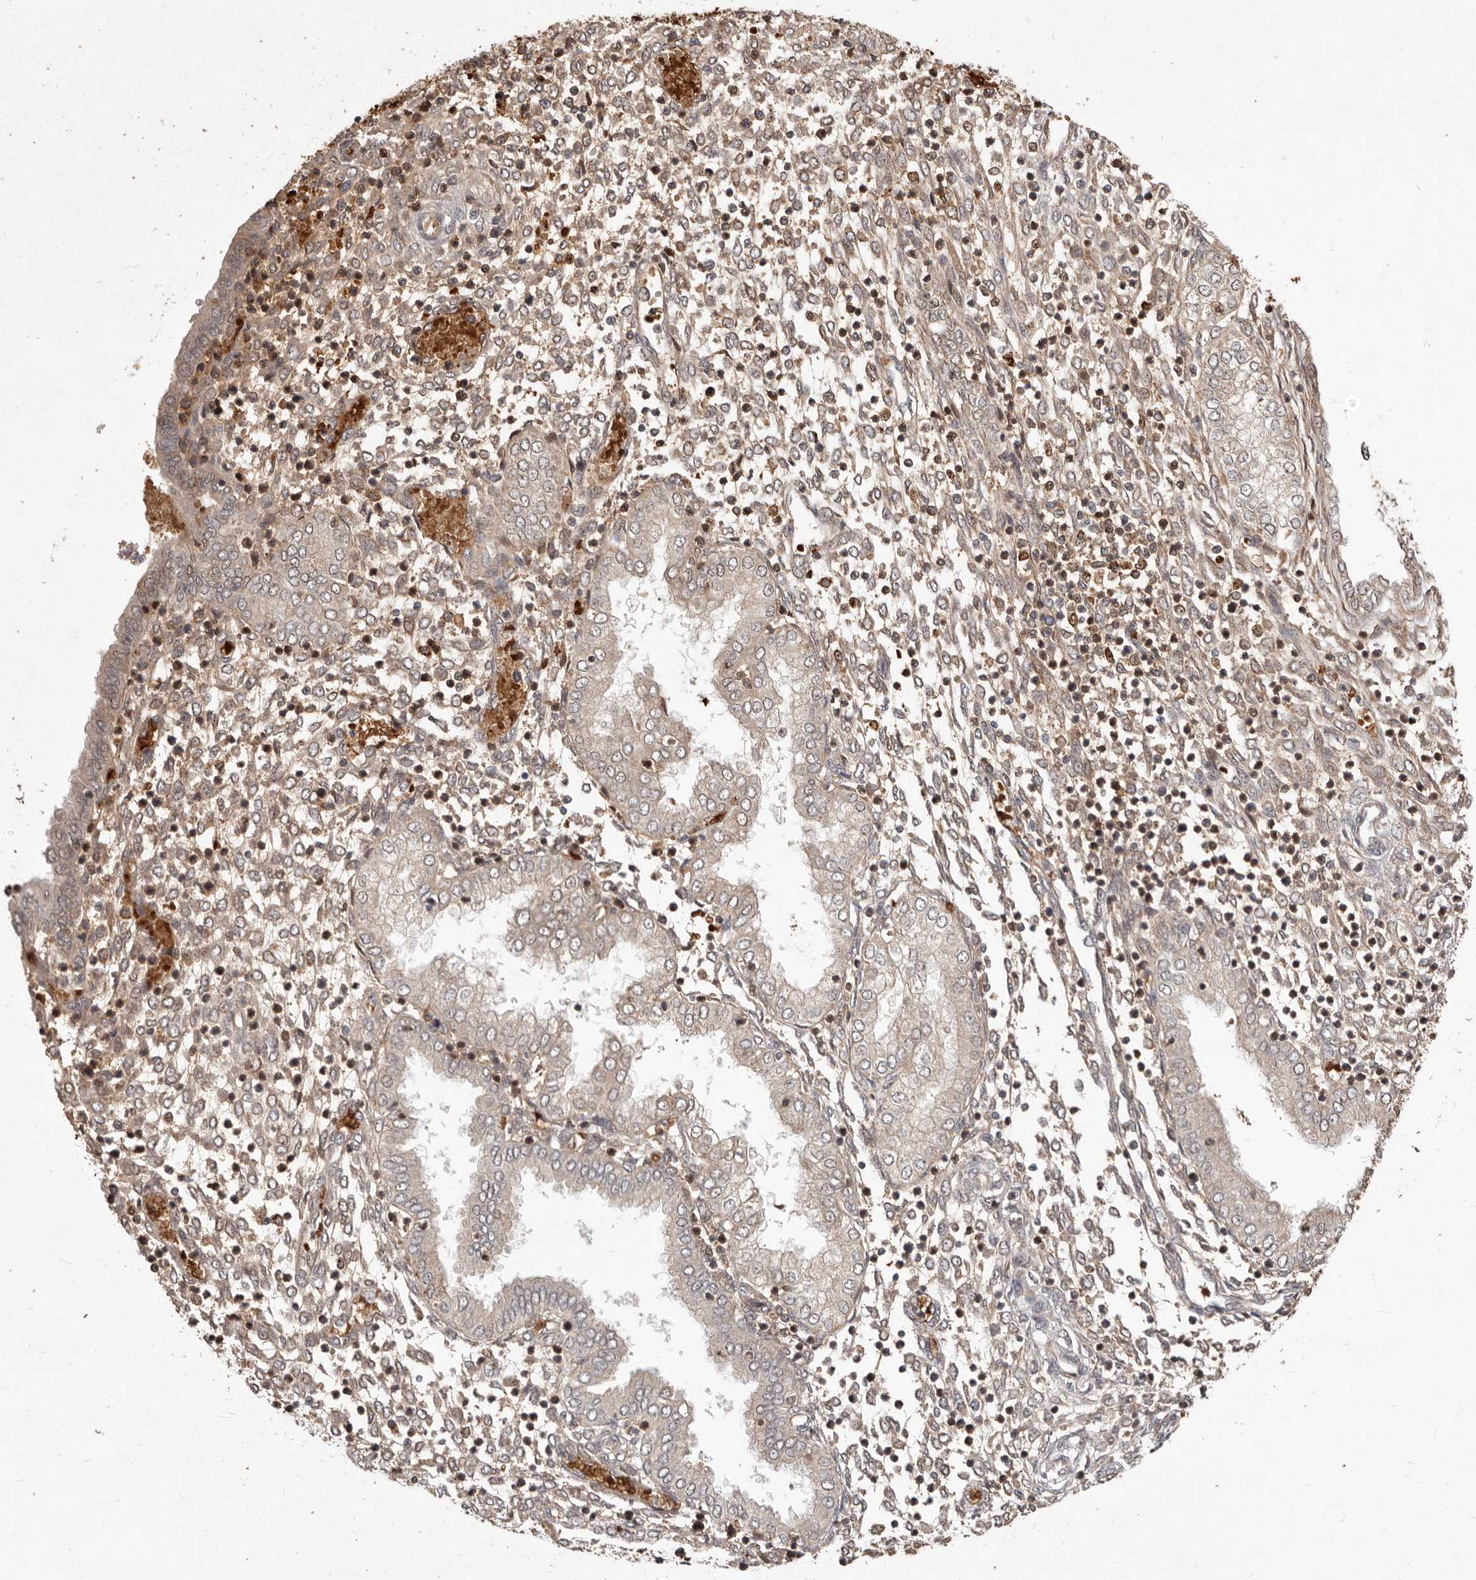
{"staining": {"intensity": "weak", "quantity": ">75%", "location": "cytoplasmic/membranous,nuclear"}, "tissue": "endometrium", "cell_type": "Cells in endometrial stroma", "image_type": "normal", "snomed": [{"axis": "morphology", "description": "Normal tissue, NOS"}, {"axis": "topography", "description": "Endometrium"}], "caption": "A micrograph of endometrium stained for a protein demonstrates weak cytoplasmic/membranous,nuclear brown staining in cells in endometrial stroma.", "gene": "NCOA3", "patient": {"sex": "female", "age": 53}}